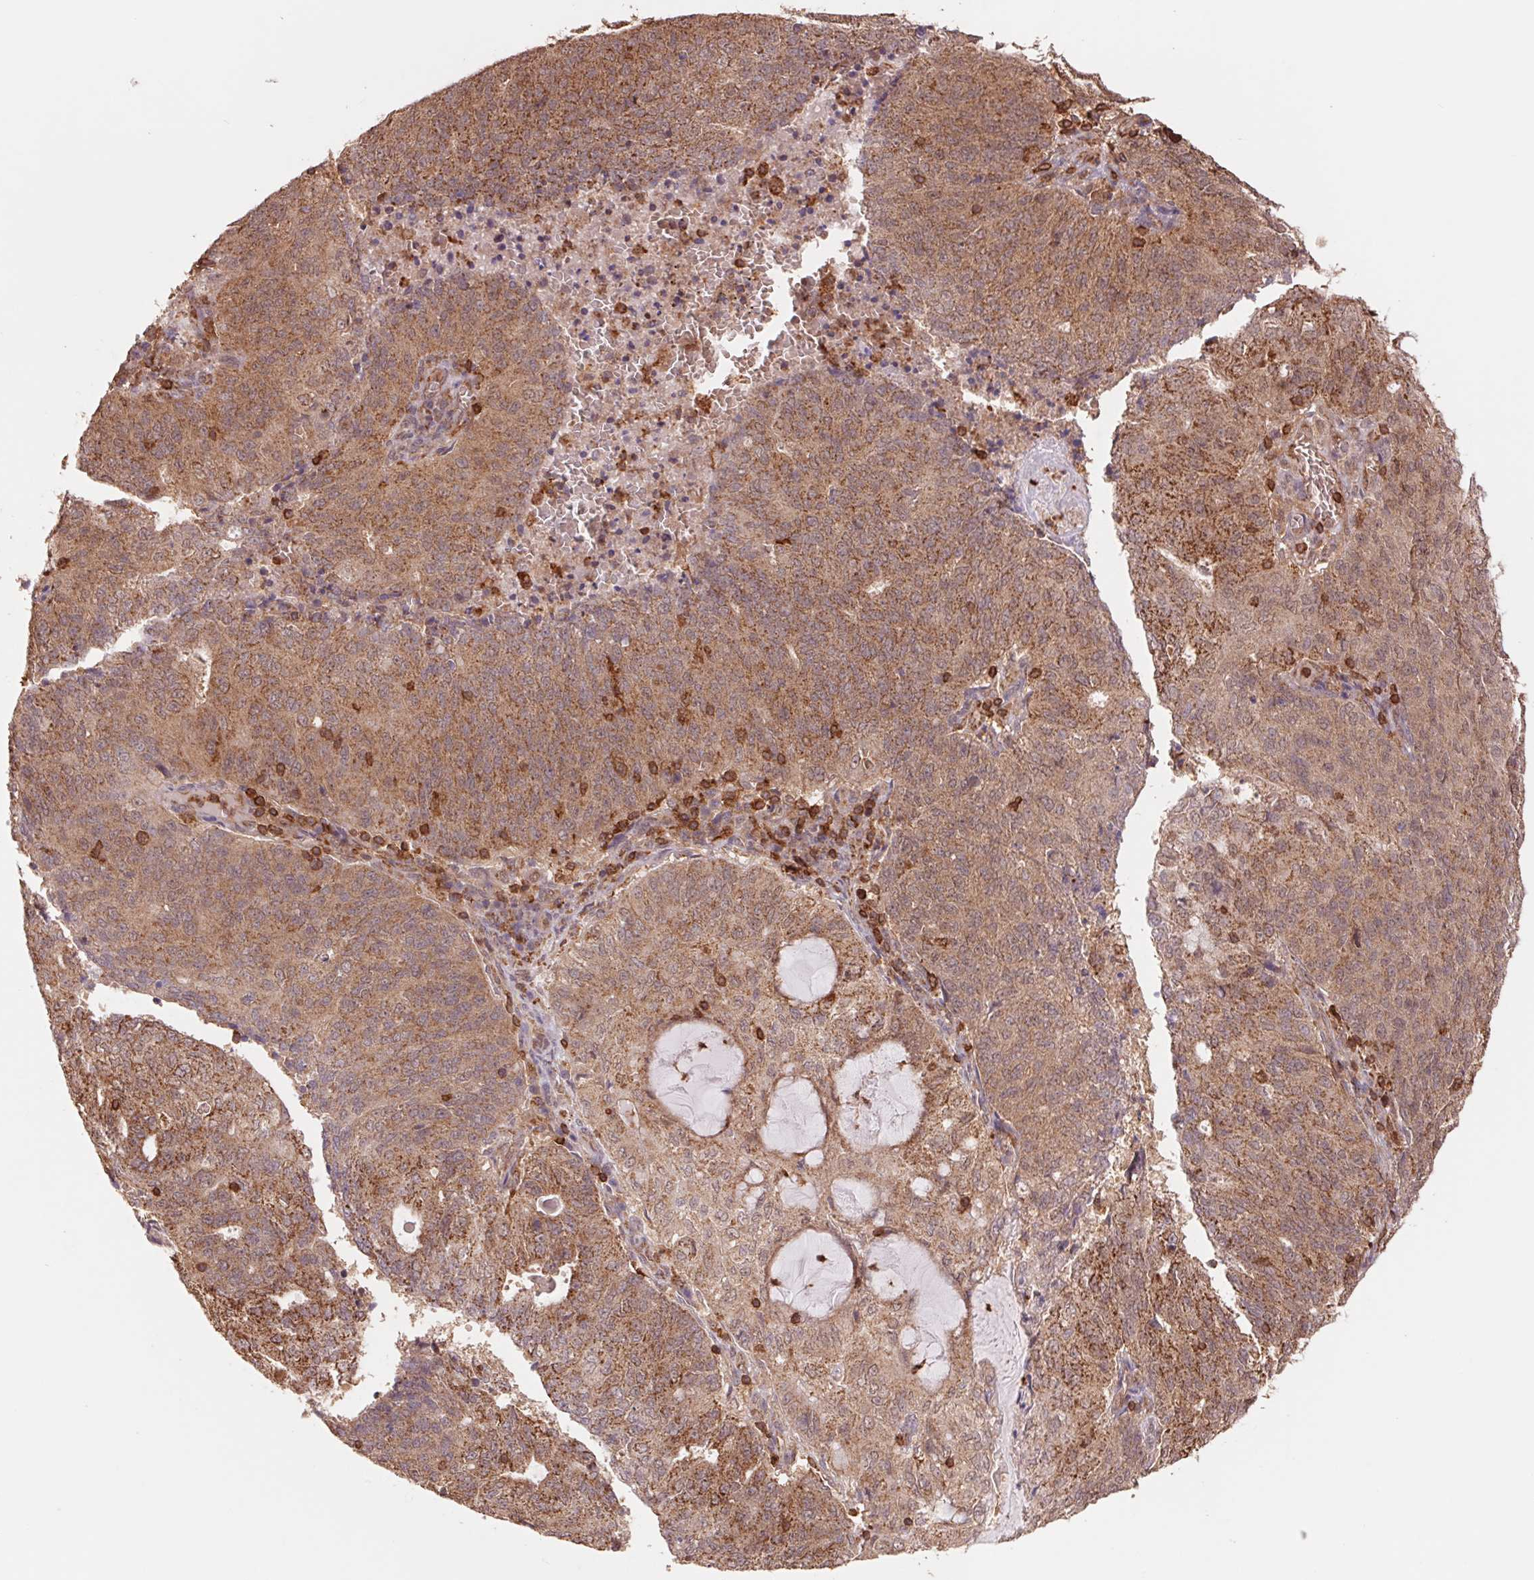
{"staining": {"intensity": "moderate", "quantity": ">75%", "location": "cytoplasmic/membranous"}, "tissue": "endometrial cancer", "cell_type": "Tumor cells", "image_type": "cancer", "snomed": [{"axis": "morphology", "description": "Adenocarcinoma, NOS"}, {"axis": "topography", "description": "Endometrium"}], "caption": "An IHC micrograph of tumor tissue is shown. Protein staining in brown labels moderate cytoplasmic/membranous positivity in endometrial cancer within tumor cells.", "gene": "URM1", "patient": {"sex": "female", "age": 82}}